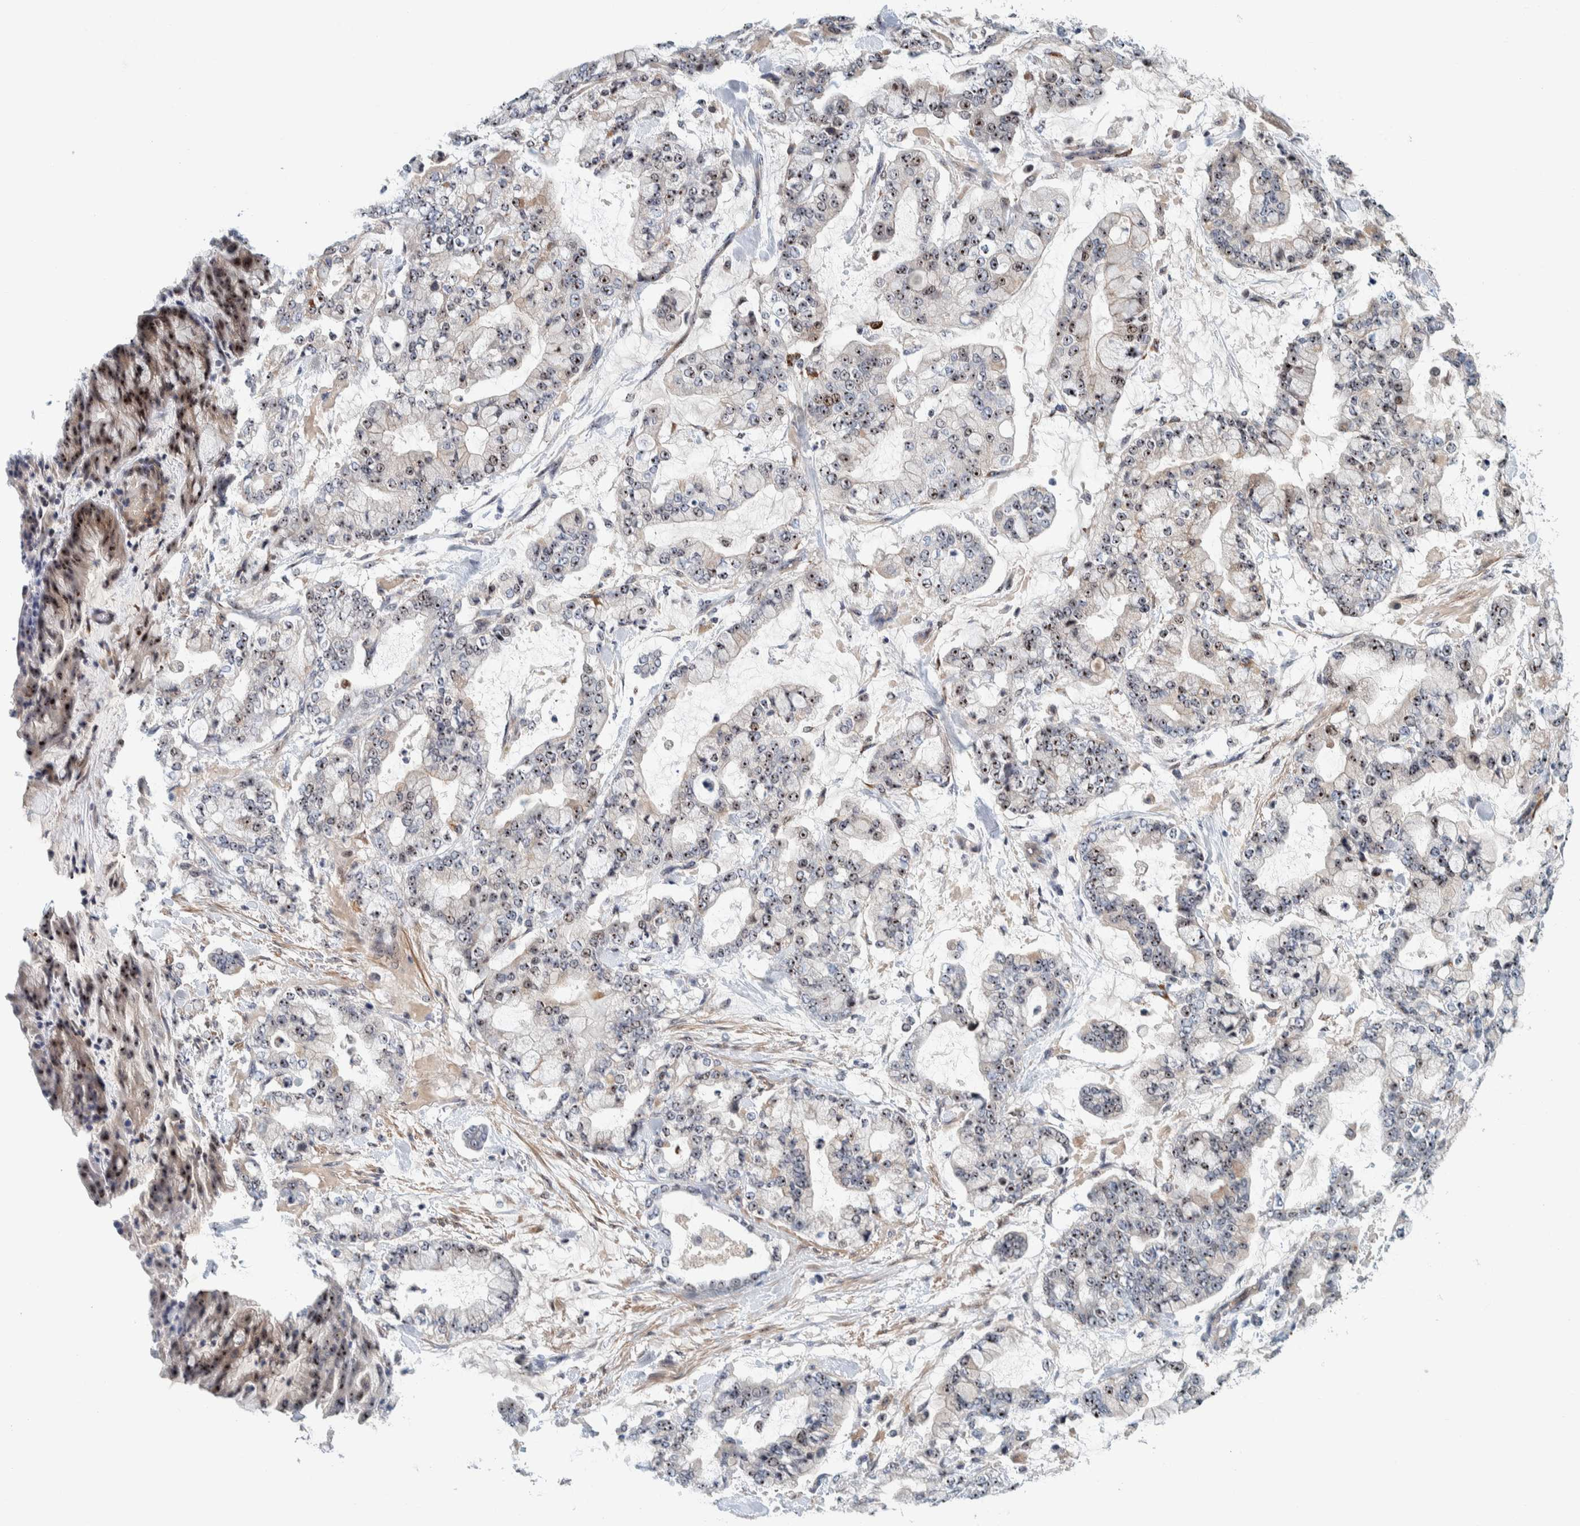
{"staining": {"intensity": "moderate", "quantity": ">75%", "location": "nuclear"}, "tissue": "stomach cancer", "cell_type": "Tumor cells", "image_type": "cancer", "snomed": [{"axis": "morphology", "description": "Normal tissue, NOS"}, {"axis": "morphology", "description": "Adenocarcinoma, NOS"}, {"axis": "topography", "description": "Stomach, upper"}, {"axis": "topography", "description": "Stomach"}], "caption": "Human stomach adenocarcinoma stained with a protein marker shows moderate staining in tumor cells.", "gene": "NOL11", "patient": {"sex": "male", "age": 76}}